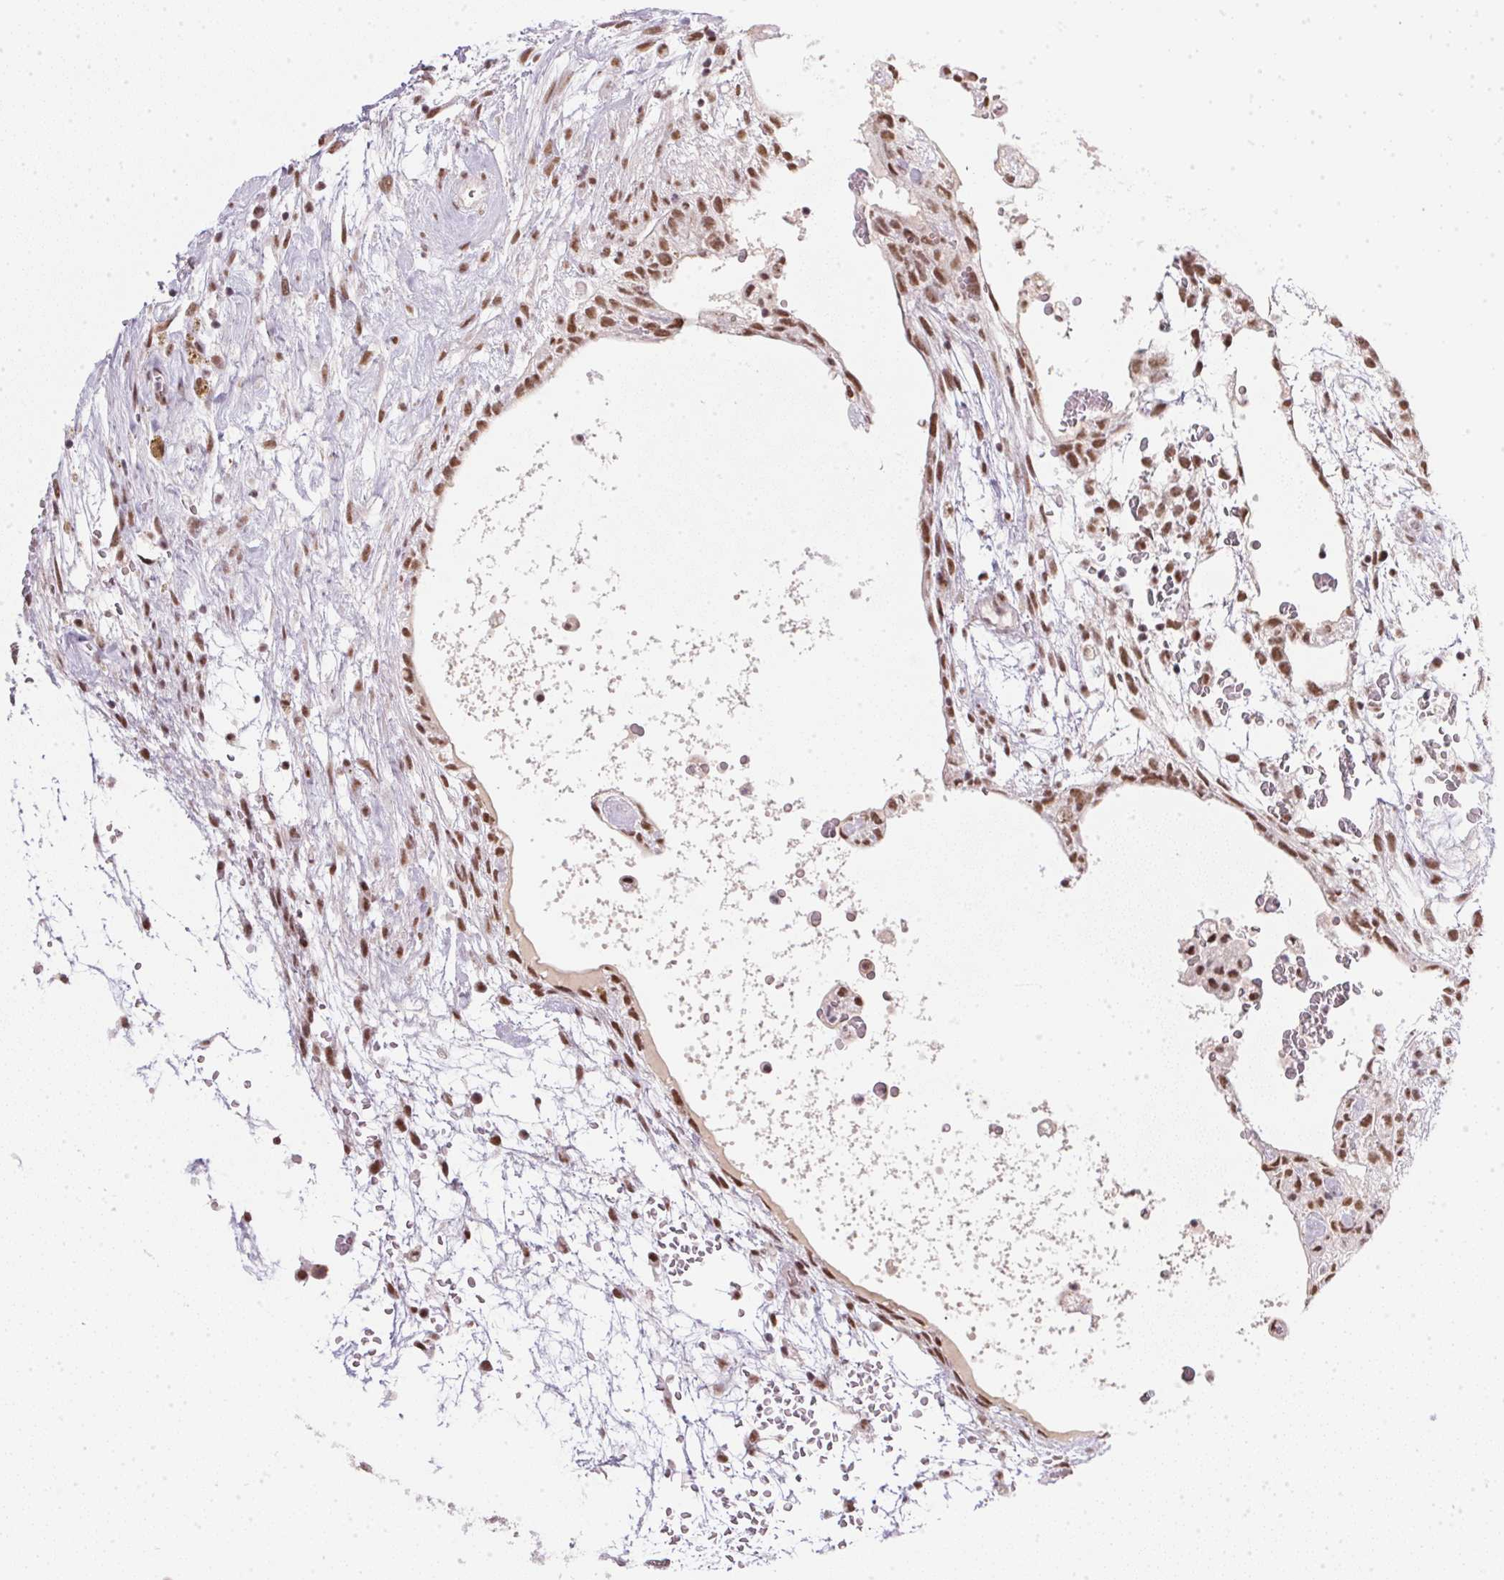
{"staining": {"intensity": "moderate", "quantity": ">75%", "location": "nuclear"}, "tissue": "testis cancer", "cell_type": "Tumor cells", "image_type": "cancer", "snomed": [{"axis": "morphology", "description": "Normal tissue, NOS"}, {"axis": "morphology", "description": "Carcinoma, Embryonal, NOS"}, {"axis": "topography", "description": "Testis"}], "caption": "The image displays immunohistochemical staining of testis cancer (embryonal carcinoma). There is moderate nuclear expression is present in about >75% of tumor cells.", "gene": "SRSF7", "patient": {"sex": "male", "age": 32}}